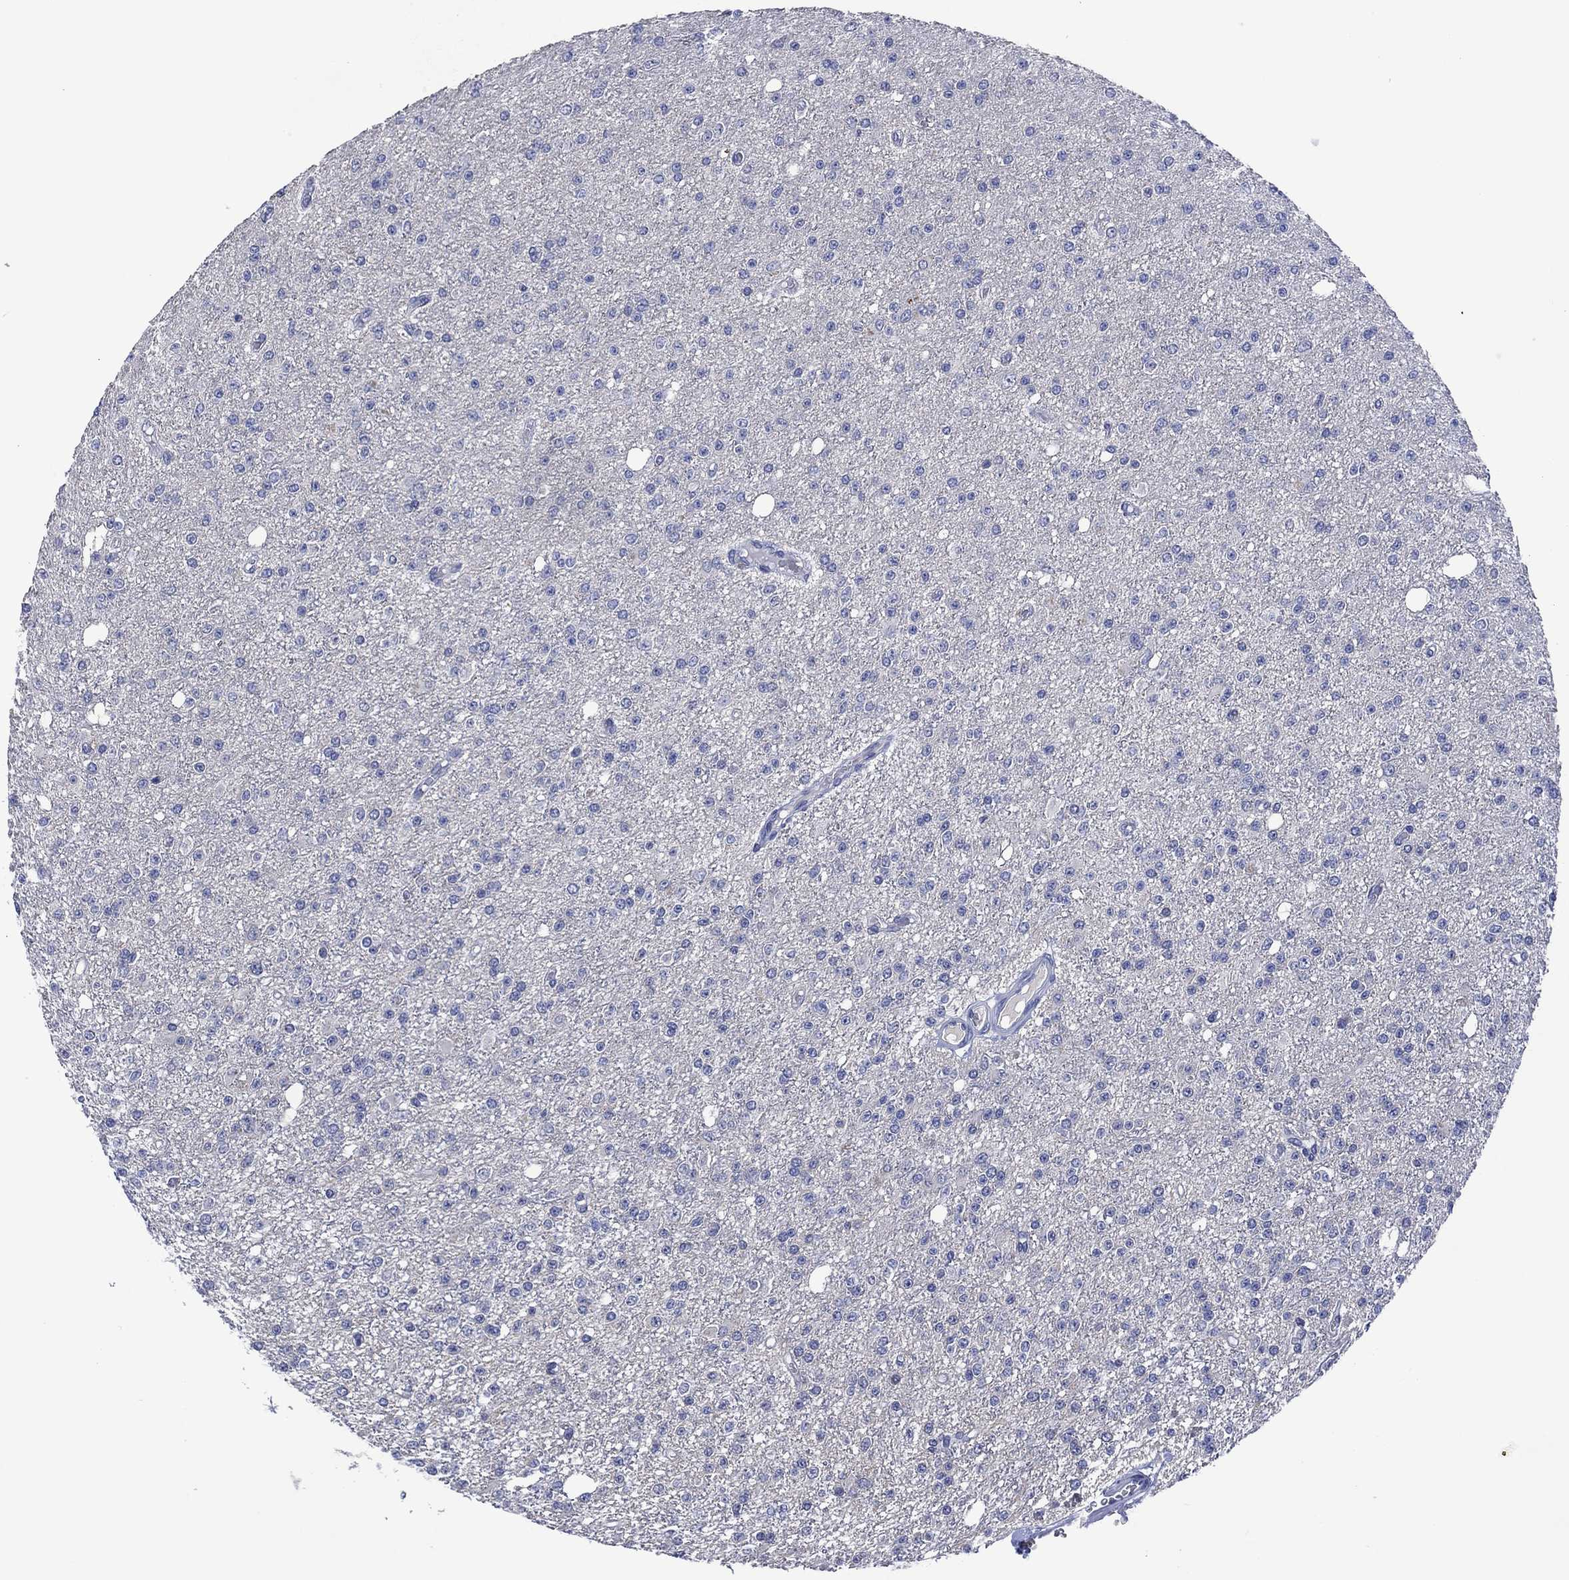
{"staining": {"intensity": "negative", "quantity": "none", "location": "none"}, "tissue": "glioma", "cell_type": "Tumor cells", "image_type": "cancer", "snomed": [{"axis": "morphology", "description": "Glioma, malignant, Low grade"}, {"axis": "topography", "description": "Brain"}], "caption": "An immunohistochemistry (IHC) photomicrograph of malignant glioma (low-grade) is shown. There is no staining in tumor cells of malignant glioma (low-grade). (Brightfield microscopy of DAB immunohistochemistry (IHC) at high magnification).", "gene": "USP26", "patient": {"sex": "female", "age": 45}}